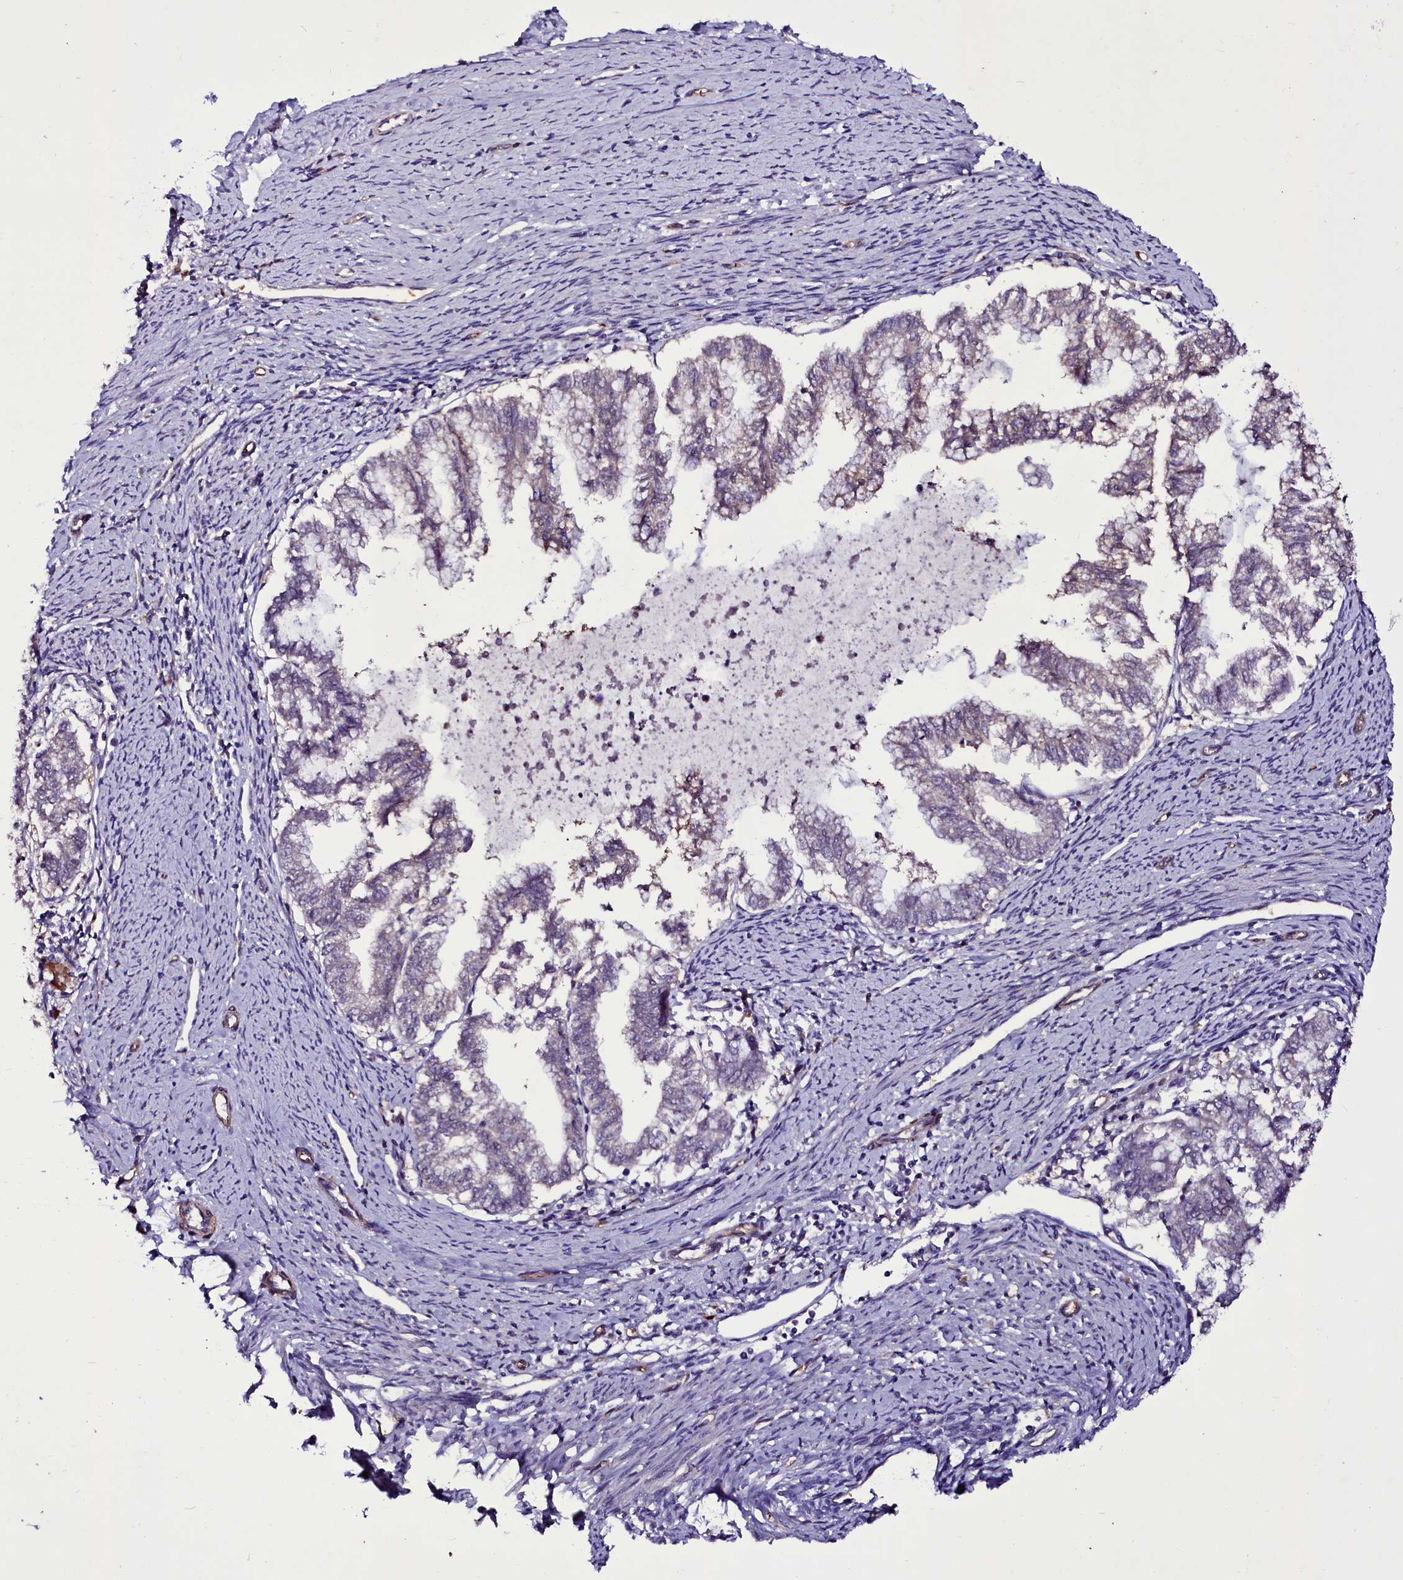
{"staining": {"intensity": "negative", "quantity": "none", "location": "none"}, "tissue": "endometrial cancer", "cell_type": "Tumor cells", "image_type": "cancer", "snomed": [{"axis": "morphology", "description": "Adenocarcinoma, NOS"}, {"axis": "topography", "description": "Endometrium"}], "caption": "A micrograph of human adenocarcinoma (endometrial) is negative for staining in tumor cells.", "gene": "MEX3C", "patient": {"sex": "female", "age": 79}}